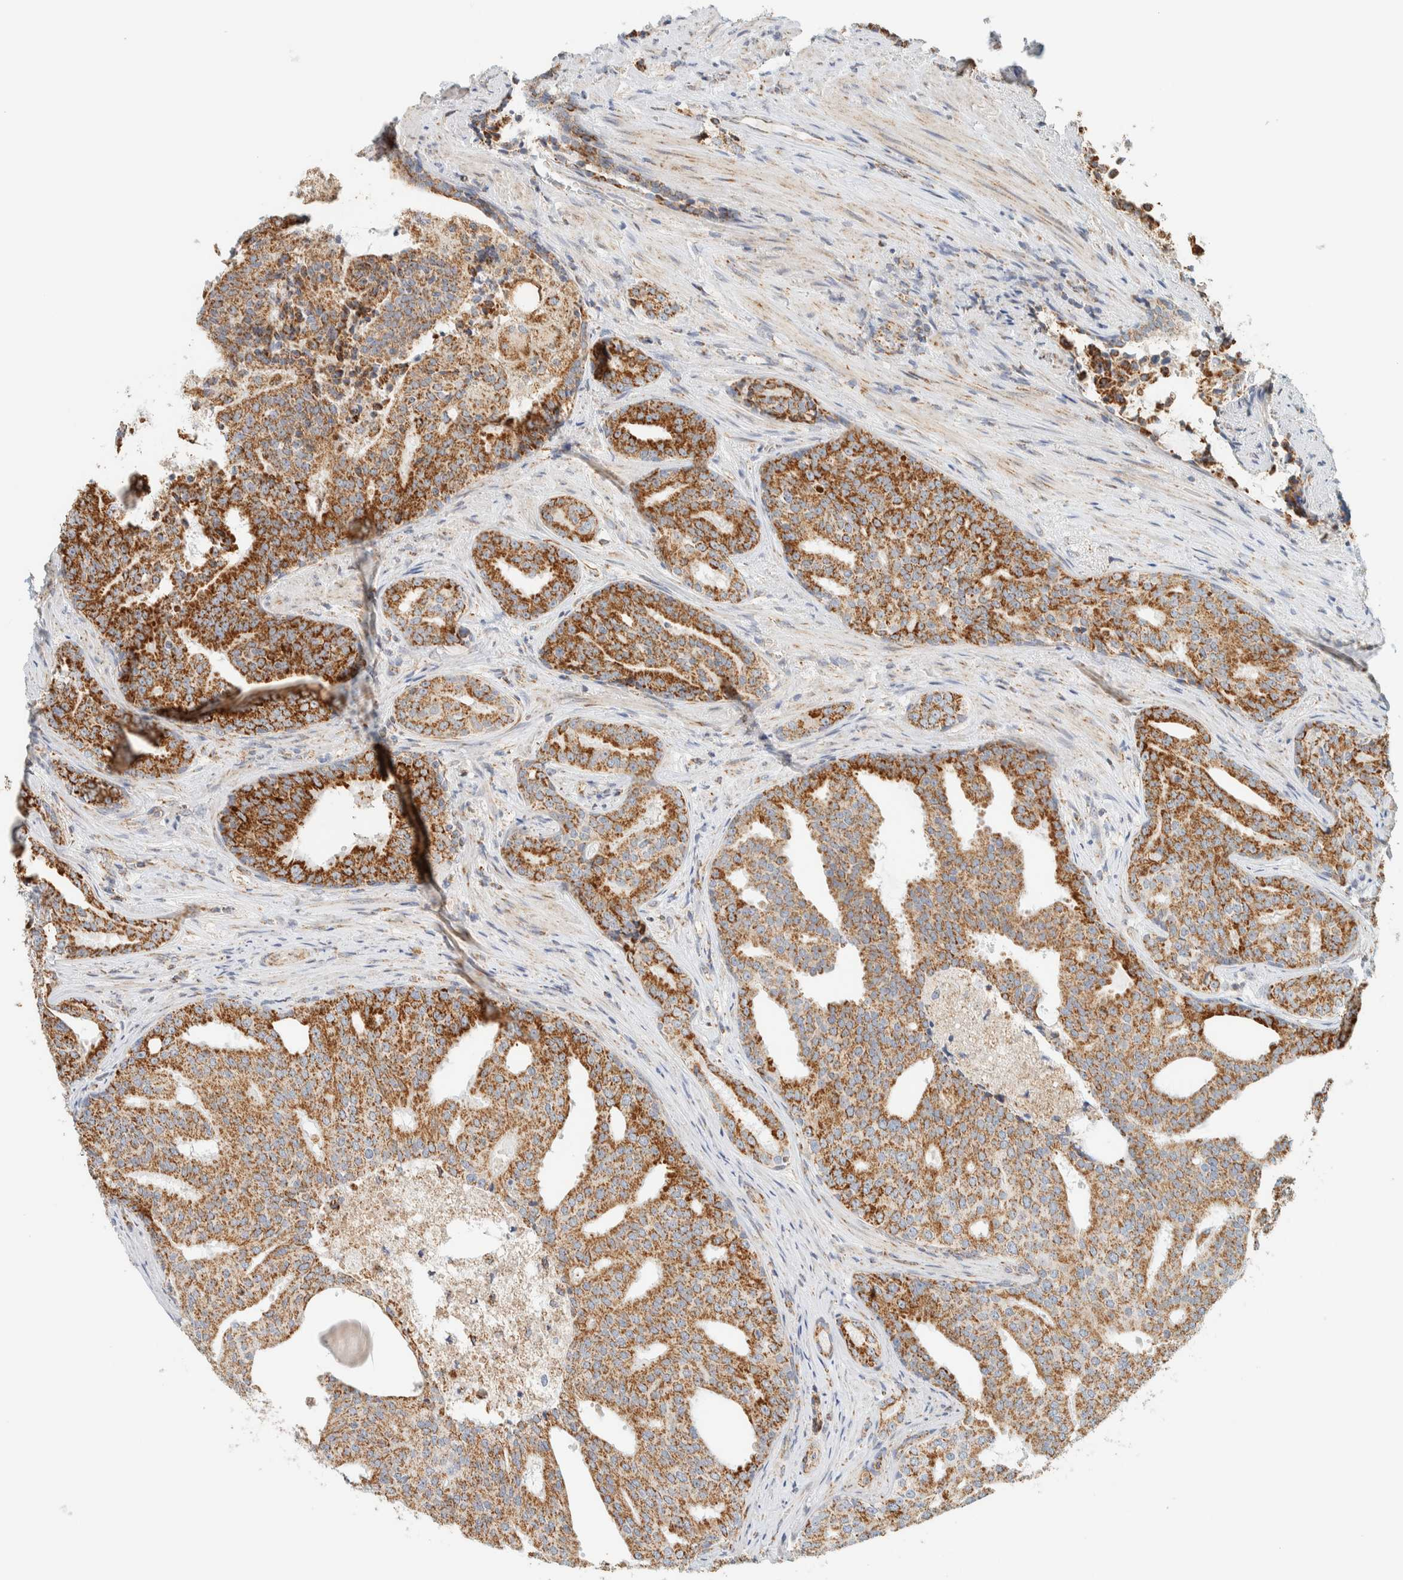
{"staining": {"intensity": "moderate", "quantity": ">75%", "location": "cytoplasmic/membranous"}, "tissue": "prostate cancer", "cell_type": "Tumor cells", "image_type": "cancer", "snomed": [{"axis": "morphology", "description": "Adenocarcinoma, High grade"}, {"axis": "topography", "description": "Prostate"}], "caption": "IHC (DAB (3,3'-diaminobenzidine)) staining of human prostate high-grade adenocarcinoma shows moderate cytoplasmic/membranous protein positivity in approximately >75% of tumor cells.", "gene": "KIFAP3", "patient": {"sex": "male", "age": 71}}